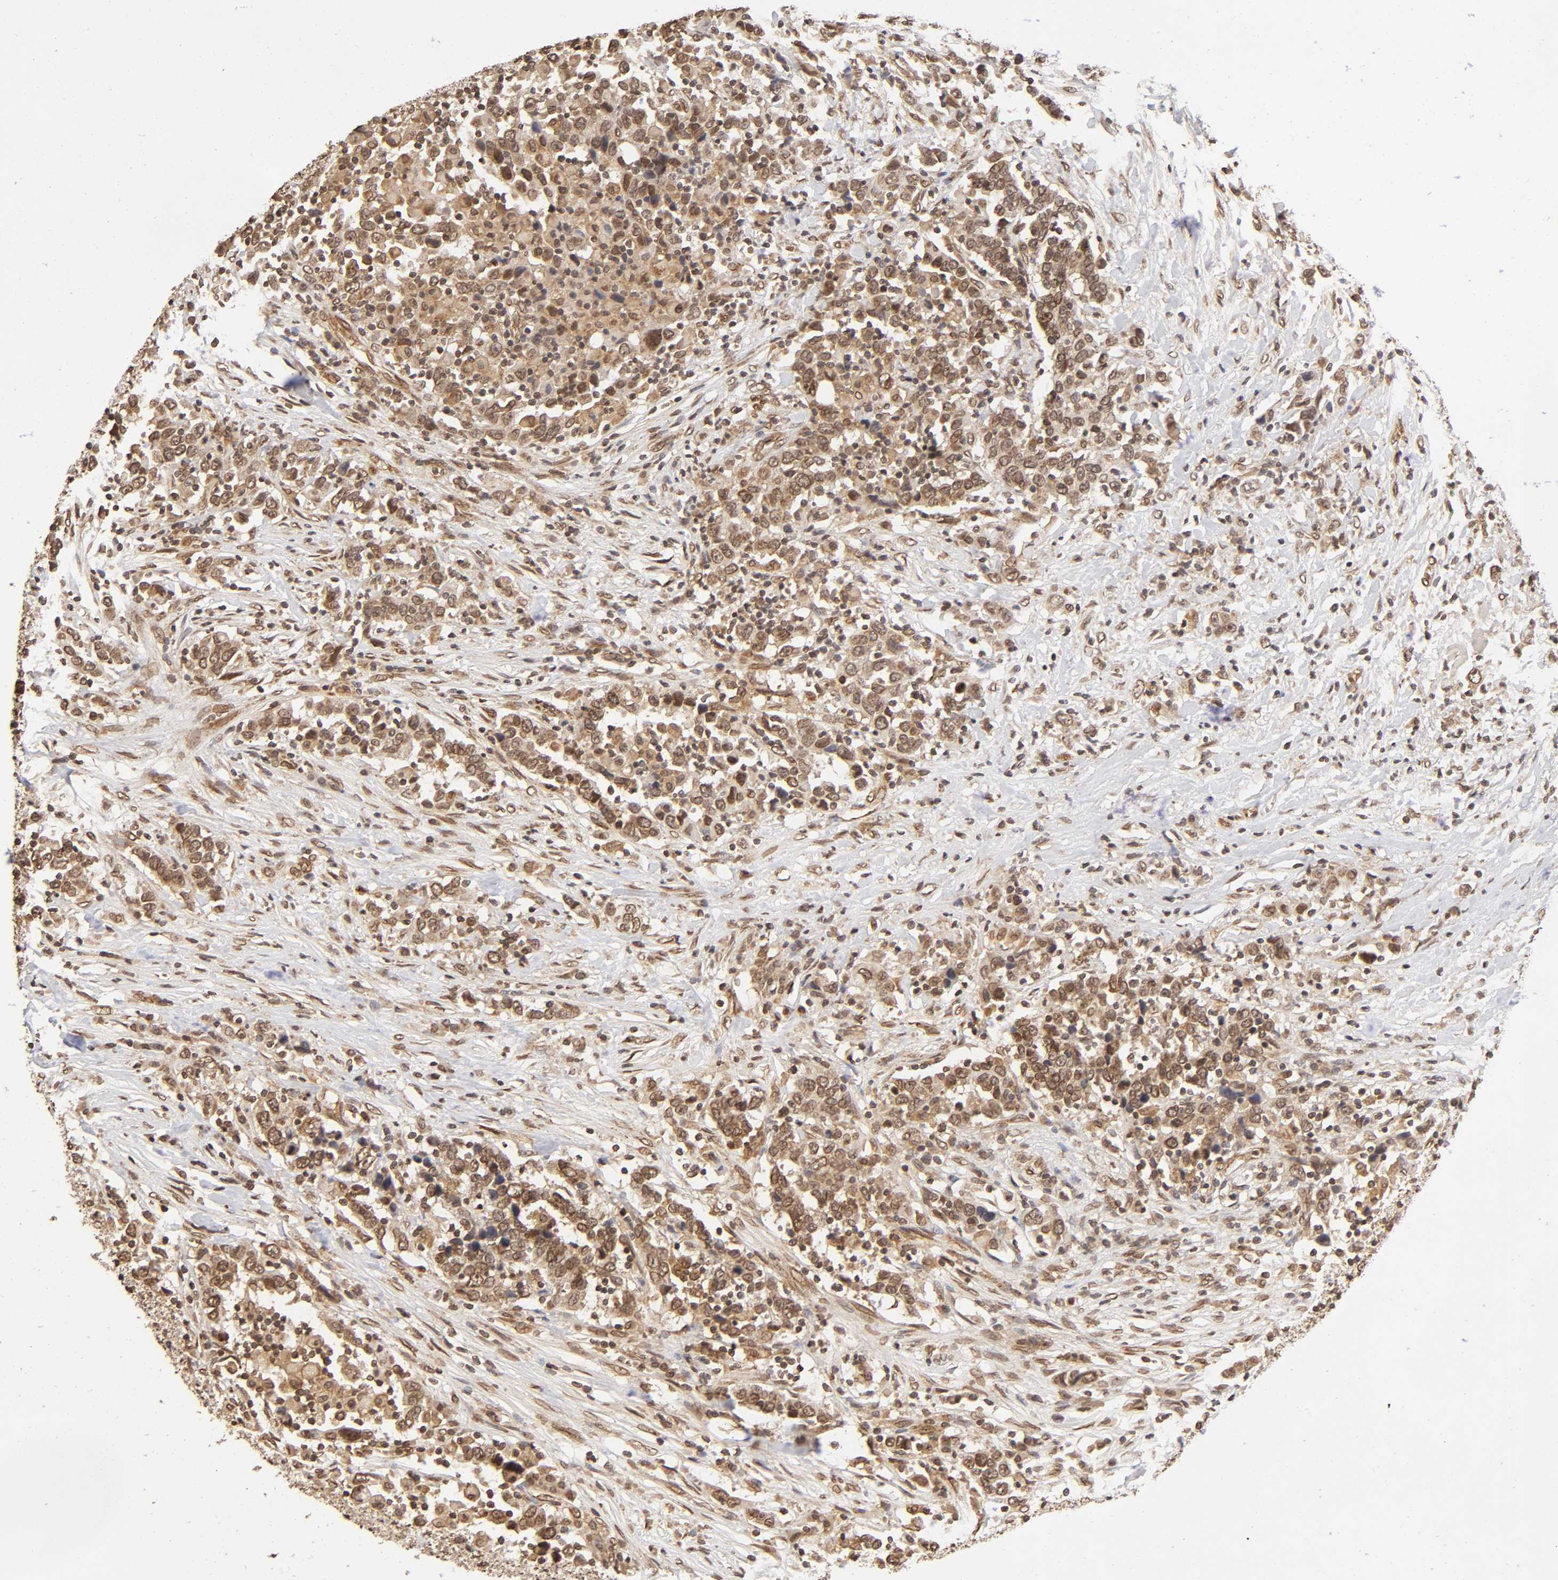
{"staining": {"intensity": "moderate", "quantity": ">75%", "location": "cytoplasmic/membranous,nuclear"}, "tissue": "urothelial cancer", "cell_type": "Tumor cells", "image_type": "cancer", "snomed": [{"axis": "morphology", "description": "Urothelial carcinoma, High grade"}, {"axis": "topography", "description": "Urinary bladder"}], "caption": "Urothelial cancer stained for a protein displays moderate cytoplasmic/membranous and nuclear positivity in tumor cells.", "gene": "MLLT6", "patient": {"sex": "male", "age": 61}}